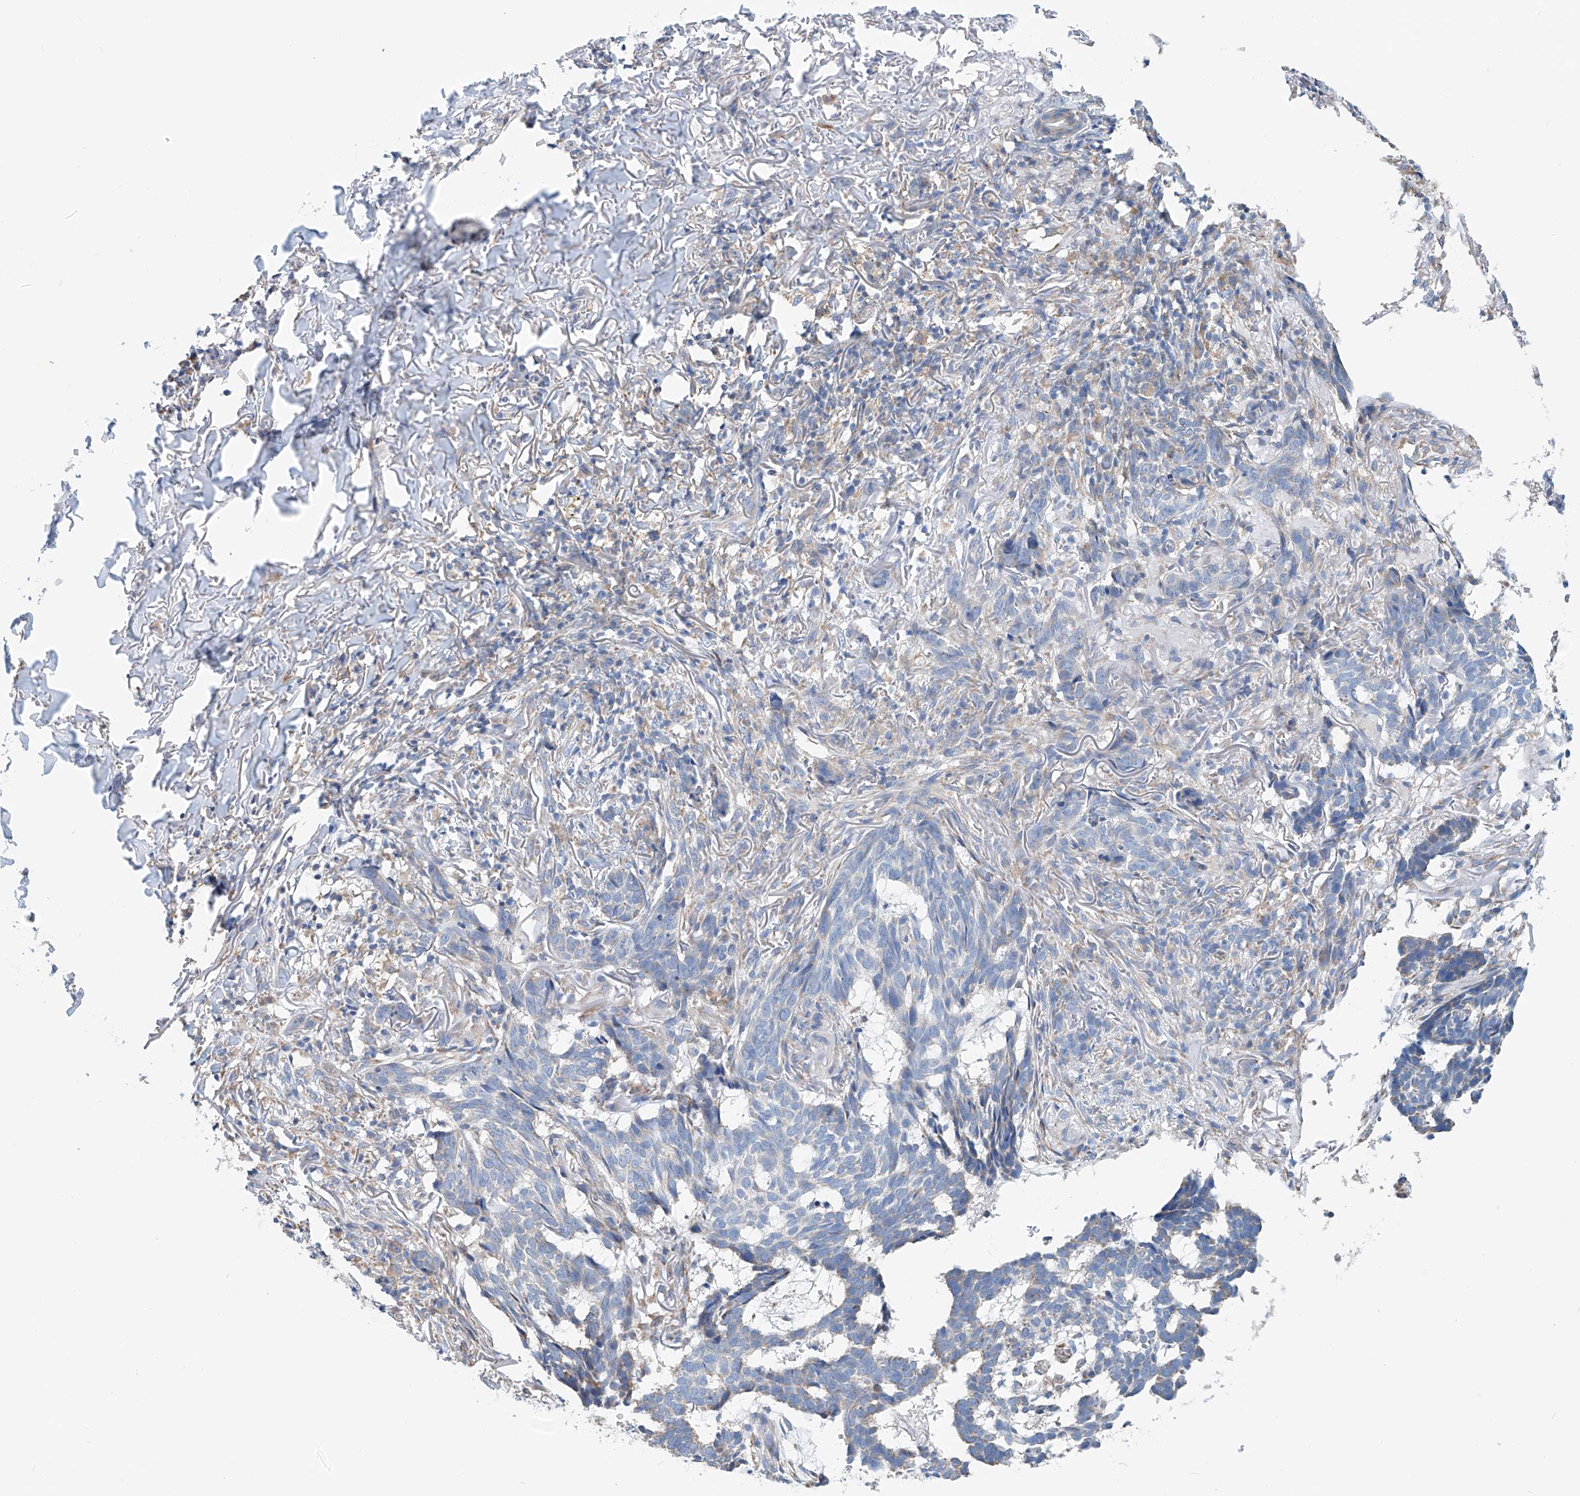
{"staining": {"intensity": "negative", "quantity": "none", "location": "none"}, "tissue": "skin cancer", "cell_type": "Tumor cells", "image_type": "cancer", "snomed": [{"axis": "morphology", "description": "Basal cell carcinoma"}, {"axis": "topography", "description": "Skin"}], "caption": "This is a photomicrograph of immunohistochemistry staining of skin cancer (basal cell carcinoma), which shows no expression in tumor cells. Brightfield microscopy of IHC stained with DAB (3,3'-diaminobenzidine) (brown) and hematoxylin (blue), captured at high magnification.", "gene": "MAD2L1", "patient": {"sex": "male", "age": 85}}